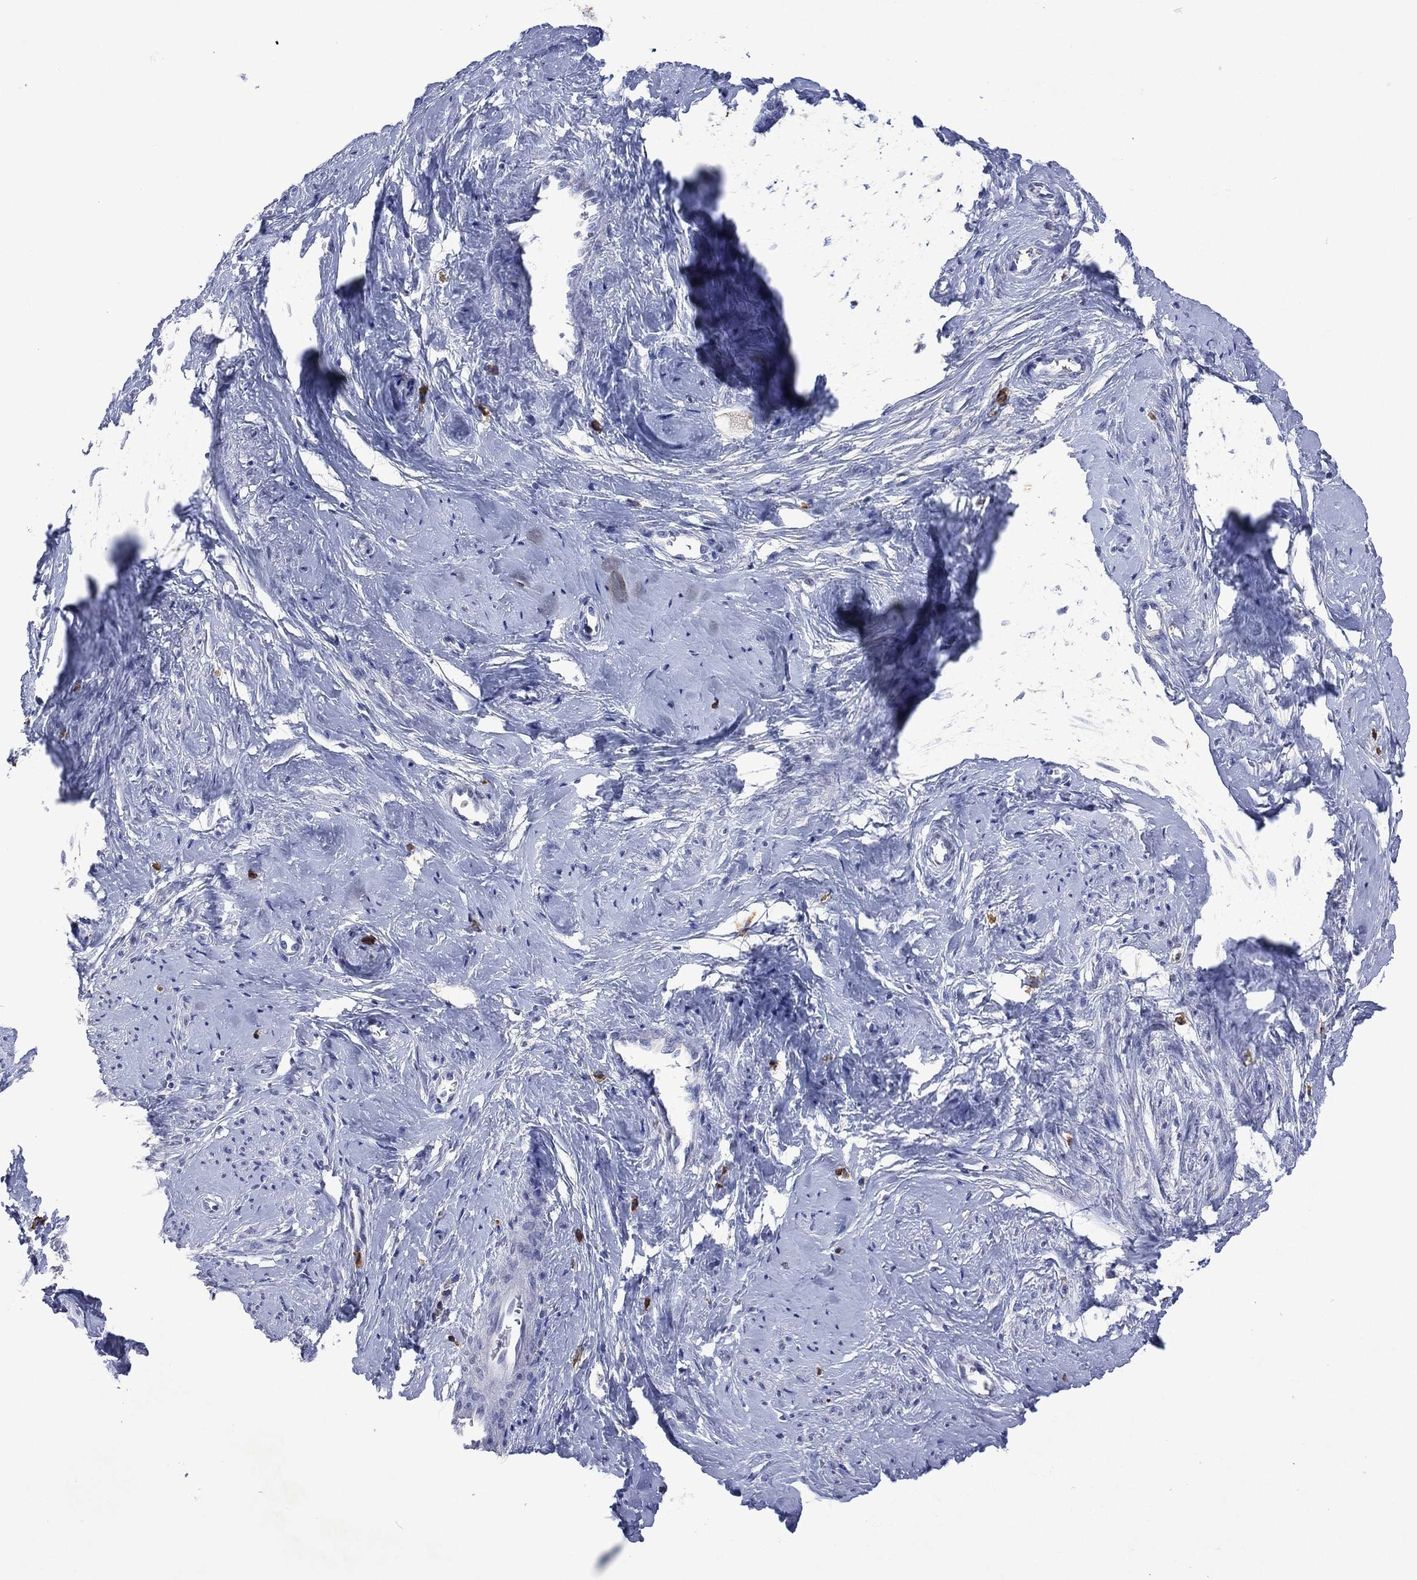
{"staining": {"intensity": "negative", "quantity": "none", "location": "none"}, "tissue": "cervical cancer", "cell_type": "Tumor cells", "image_type": "cancer", "snomed": [{"axis": "morphology", "description": "Normal tissue, NOS"}, {"axis": "morphology", "description": "Squamous cell carcinoma, NOS"}, {"axis": "topography", "description": "Cervix"}], "caption": "Cervical squamous cell carcinoma stained for a protein using immunohistochemistry (IHC) exhibits no expression tumor cells.", "gene": "ASB10", "patient": {"sex": "female", "age": 39}}